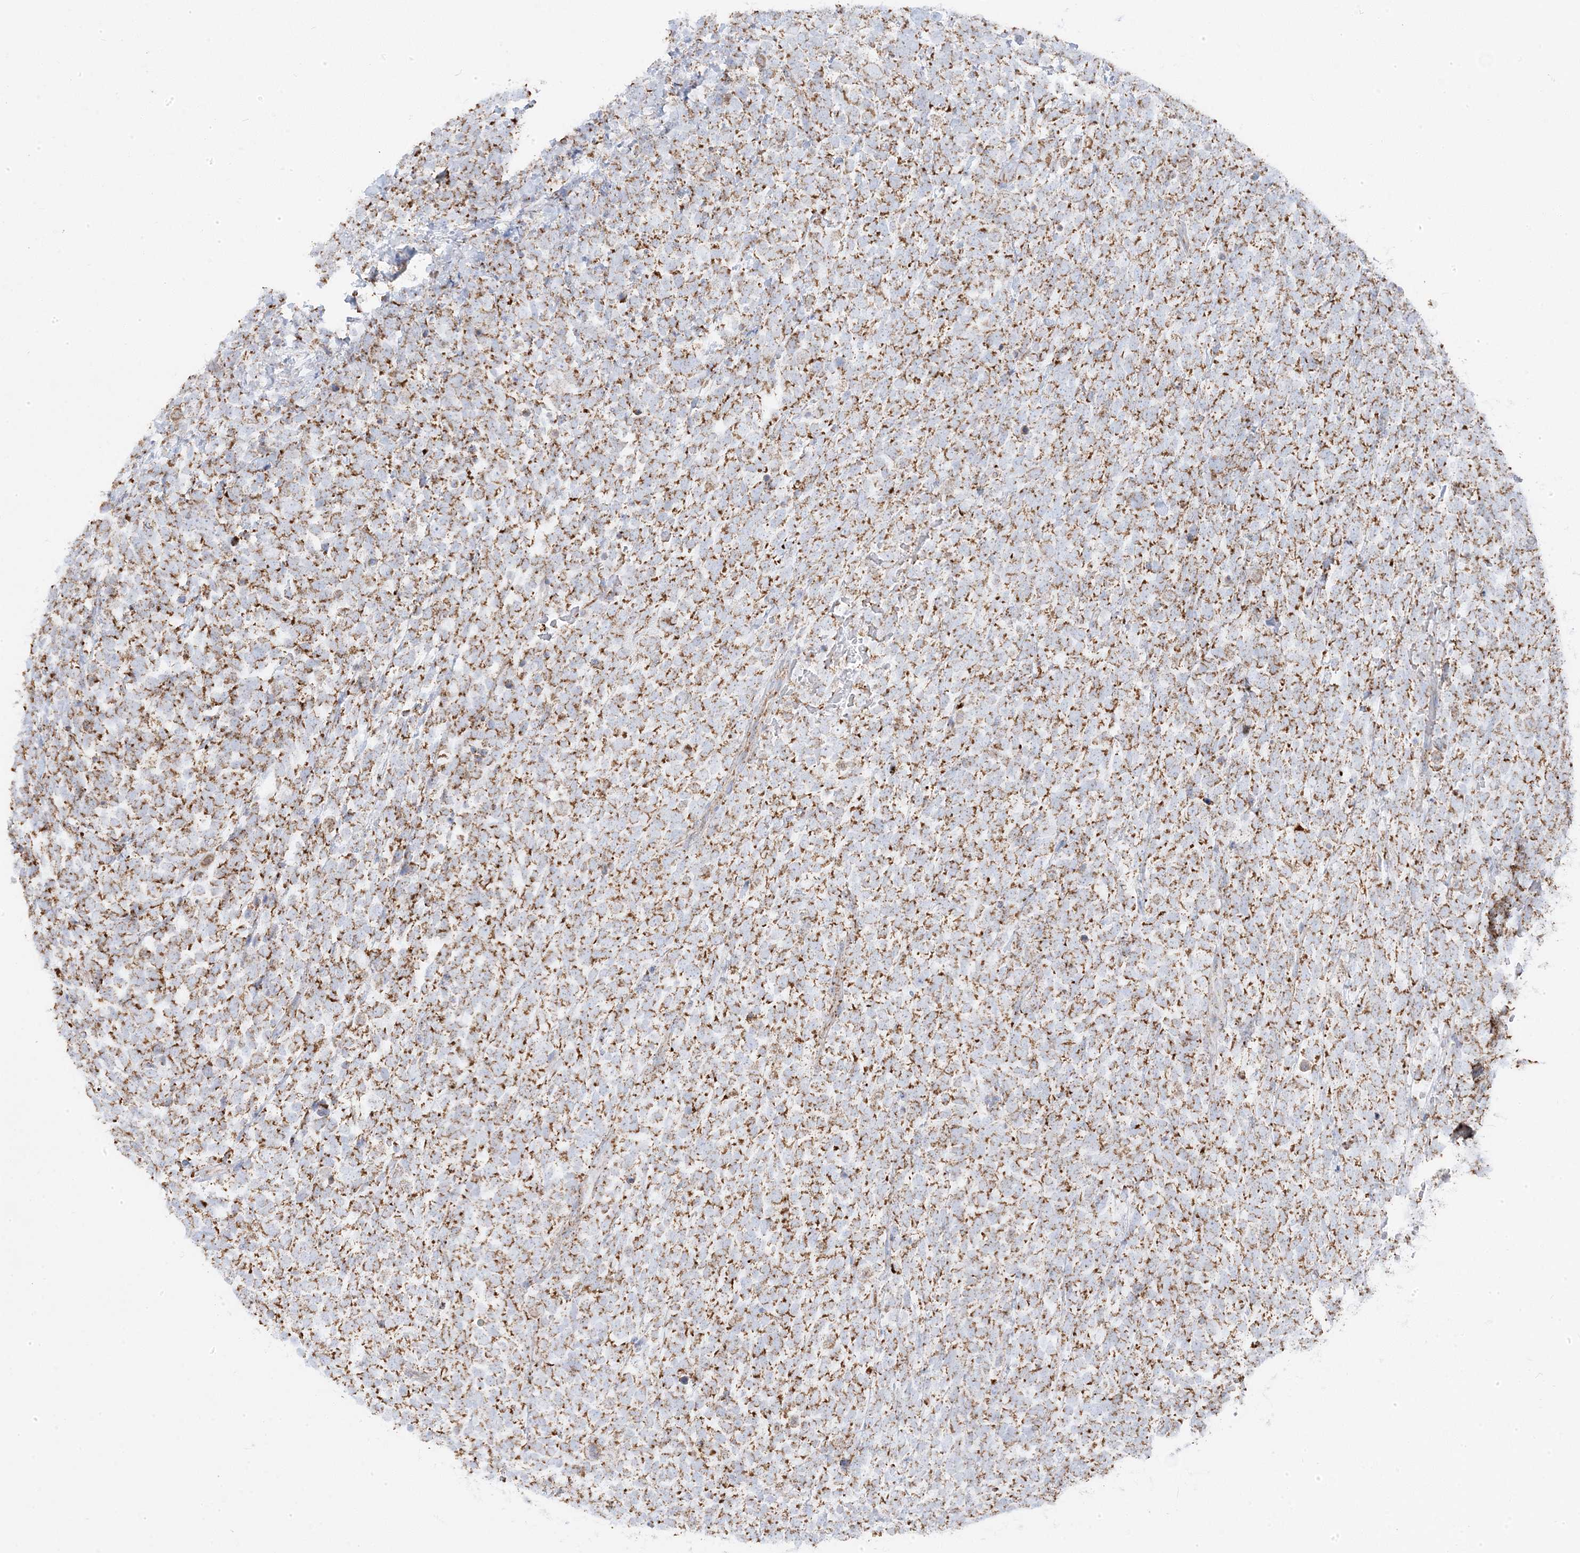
{"staining": {"intensity": "moderate", "quantity": ">75%", "location": "cytoplasmic/membranous"}, "tissue": "urothelial cancer", "cell_type": "Tumor cells", "image_type": "cancer", "snomed": [{"axis": "morphology", "description": "Urothelial carcinoma, High grade"}, {"axis": "topography", "description": "Urinary bladder"}], "caption": "The histopathology image reveals staining of urothelial cancer, revealing moderate cytoplasmic/membranous protein positivity (brown color) within tumor cells. (IHC, brightfield microscopy, high magnification).", "gene": "PCCB", "patient": {"sex": "female", "age": 82}}